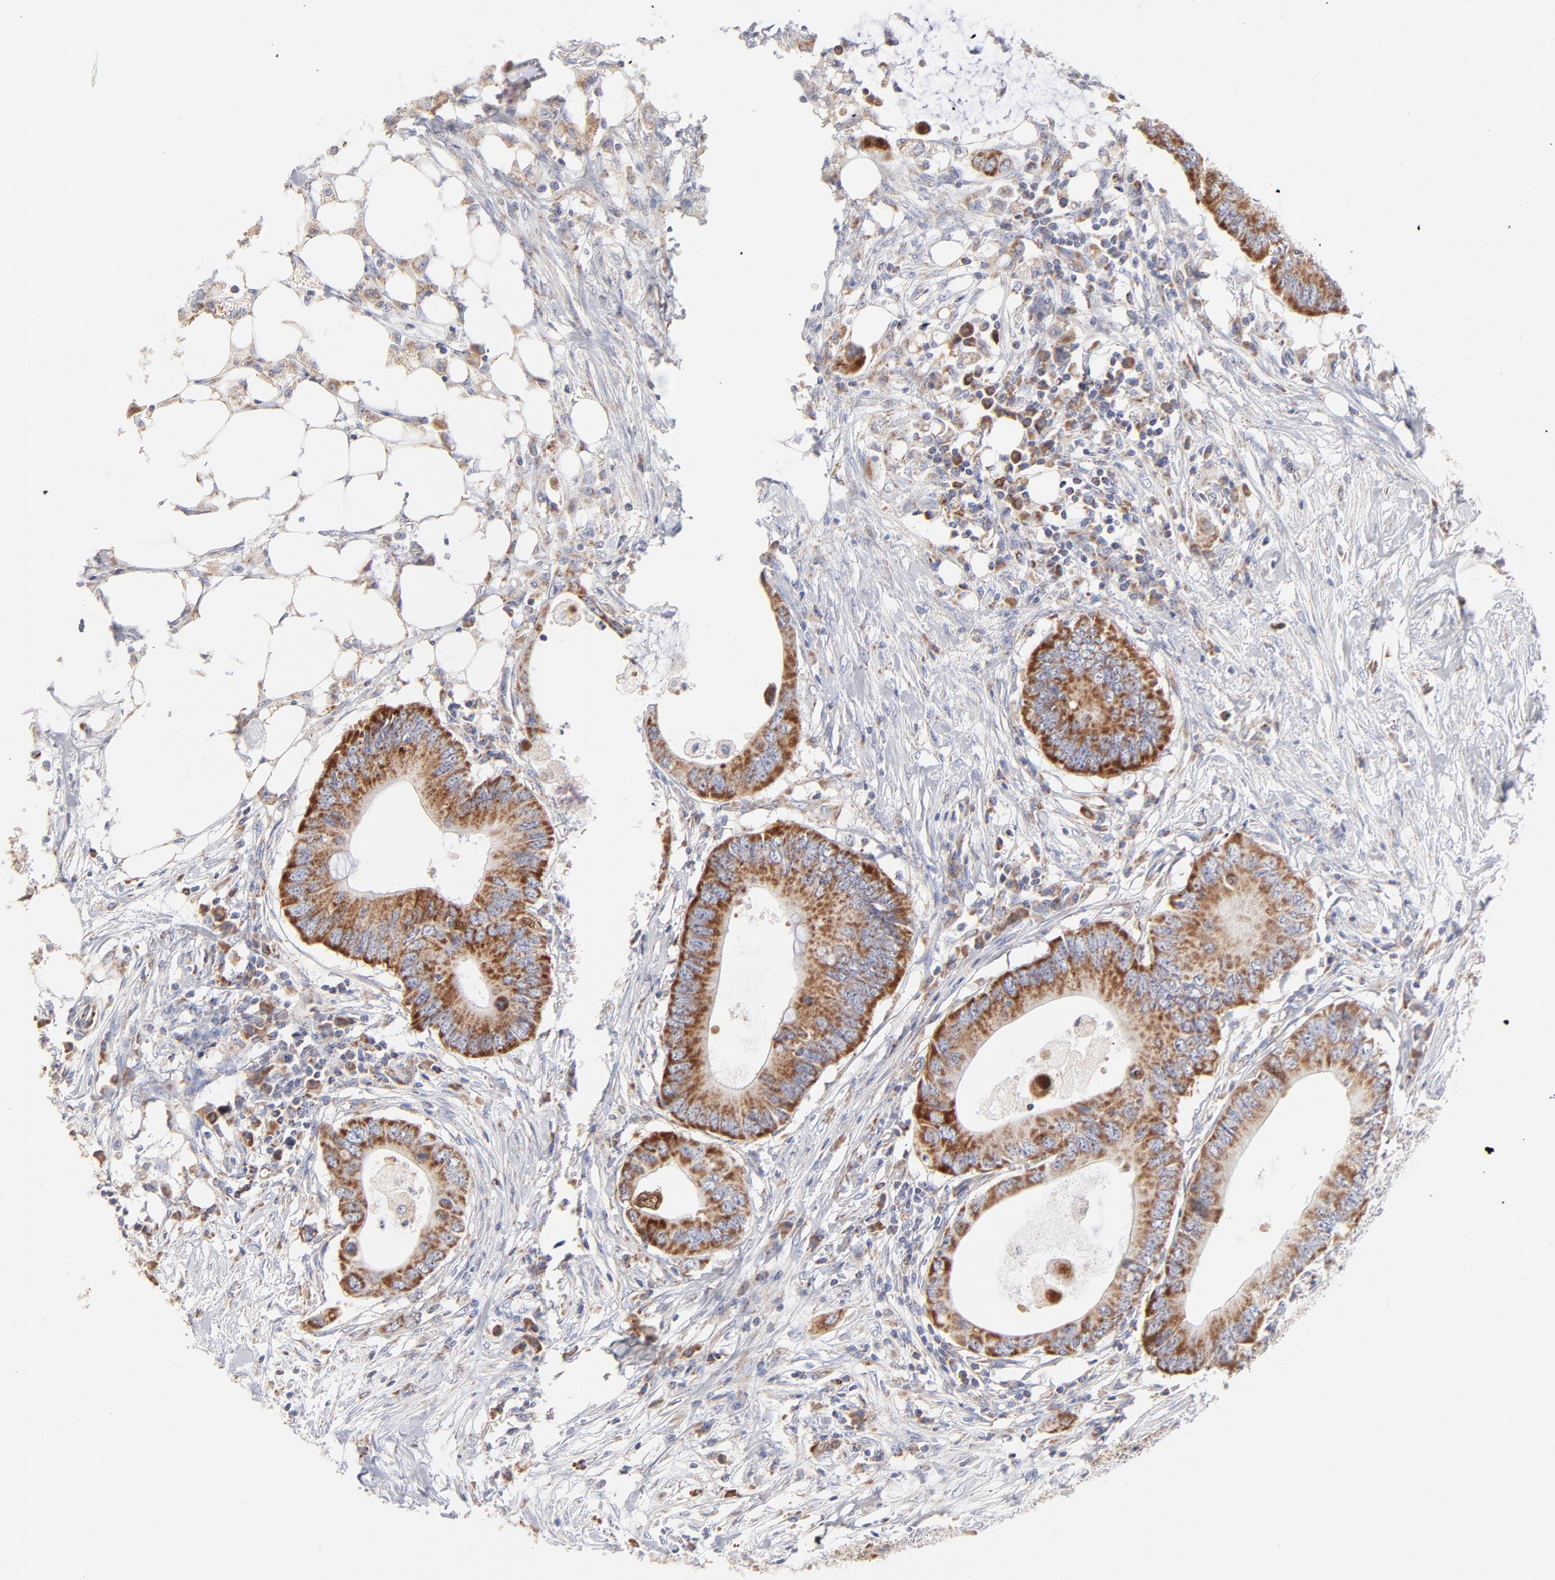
{"staining": {"intensity": "moderate", "quantity": ">75%", "location": "cytoplasmic/membranous"}, "tissue": "colorectal cancer", "cell_type": "Tumor cells", "image_type": "cancer", "snomed": [{"axis": "morphology", "description": "Adenocarcinoma, NOS"}, {"axis": "topography", "description": "Colon"}], "caption": "Human colorectal cancer stained for a protein (brown) demonstrates moderate cytoplasmic/membranous positive staining in about >75% of tumor cells.", "gene": "TIMM8A", "patient": {"sex": "male", "age": 71}}